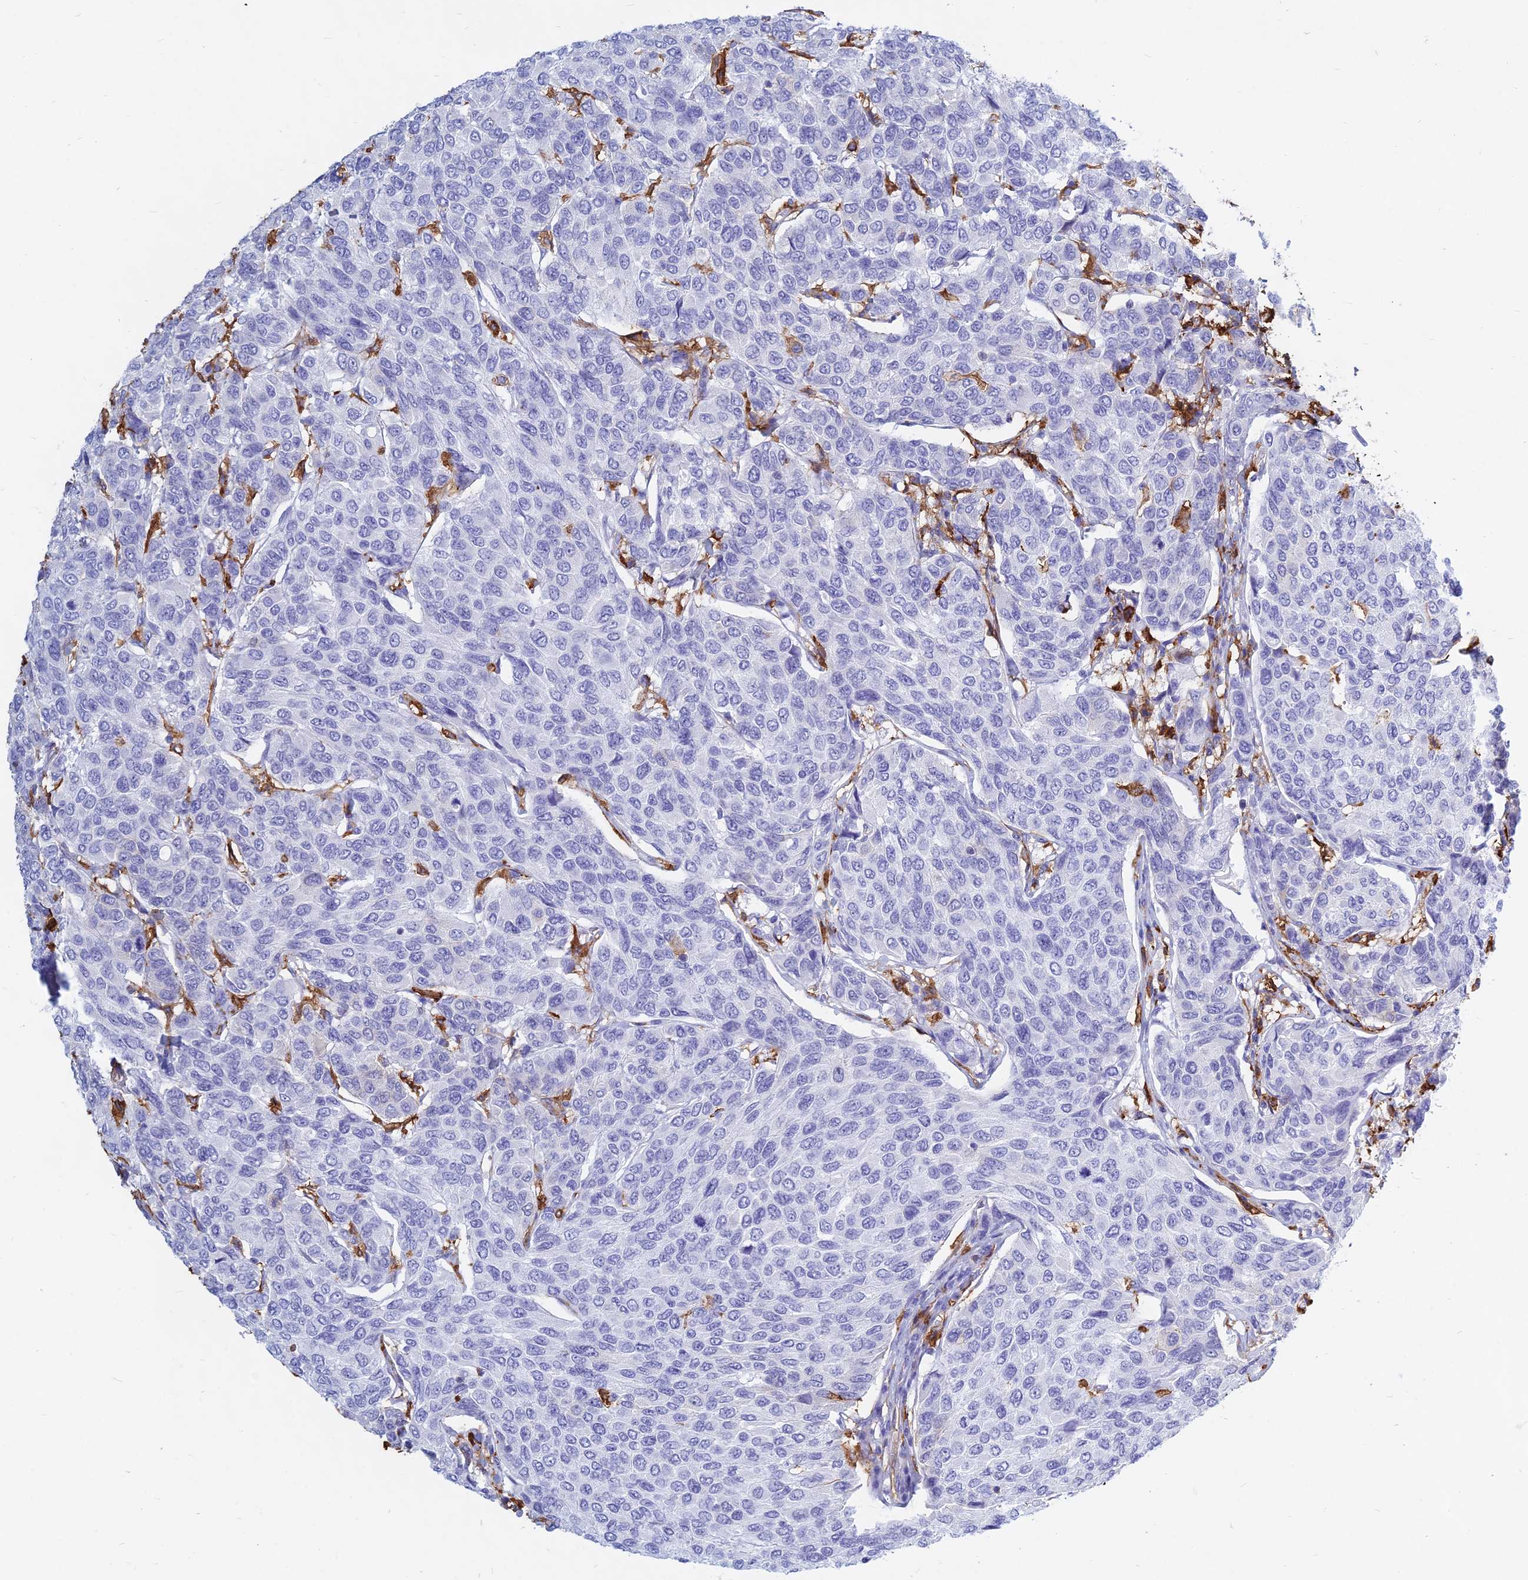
{"staining": {"intensity": "negative", "quantity": "none", "location": "none"}, "tissue": "breast cancer", "cell_type": "Tumor cells", "image_type": "cancer", "snomed": [{"axis": "morphology", "description": "Duct carcinoma"}, {"axis": "topography", "description": "Breast"}], "caption": "Immunohistochemical staining of breast intraductal carcinoma displays no significant staining in tumor cells. (Stains: DAB (3,3'-diaminobenzidine) immunohistochemistry with hematoxylin counter stain, Microscopy: brightfield microscopy at high magnification).", "gene": "HLA-DRB1", "patient": {"sex": "female", "age": 55}}